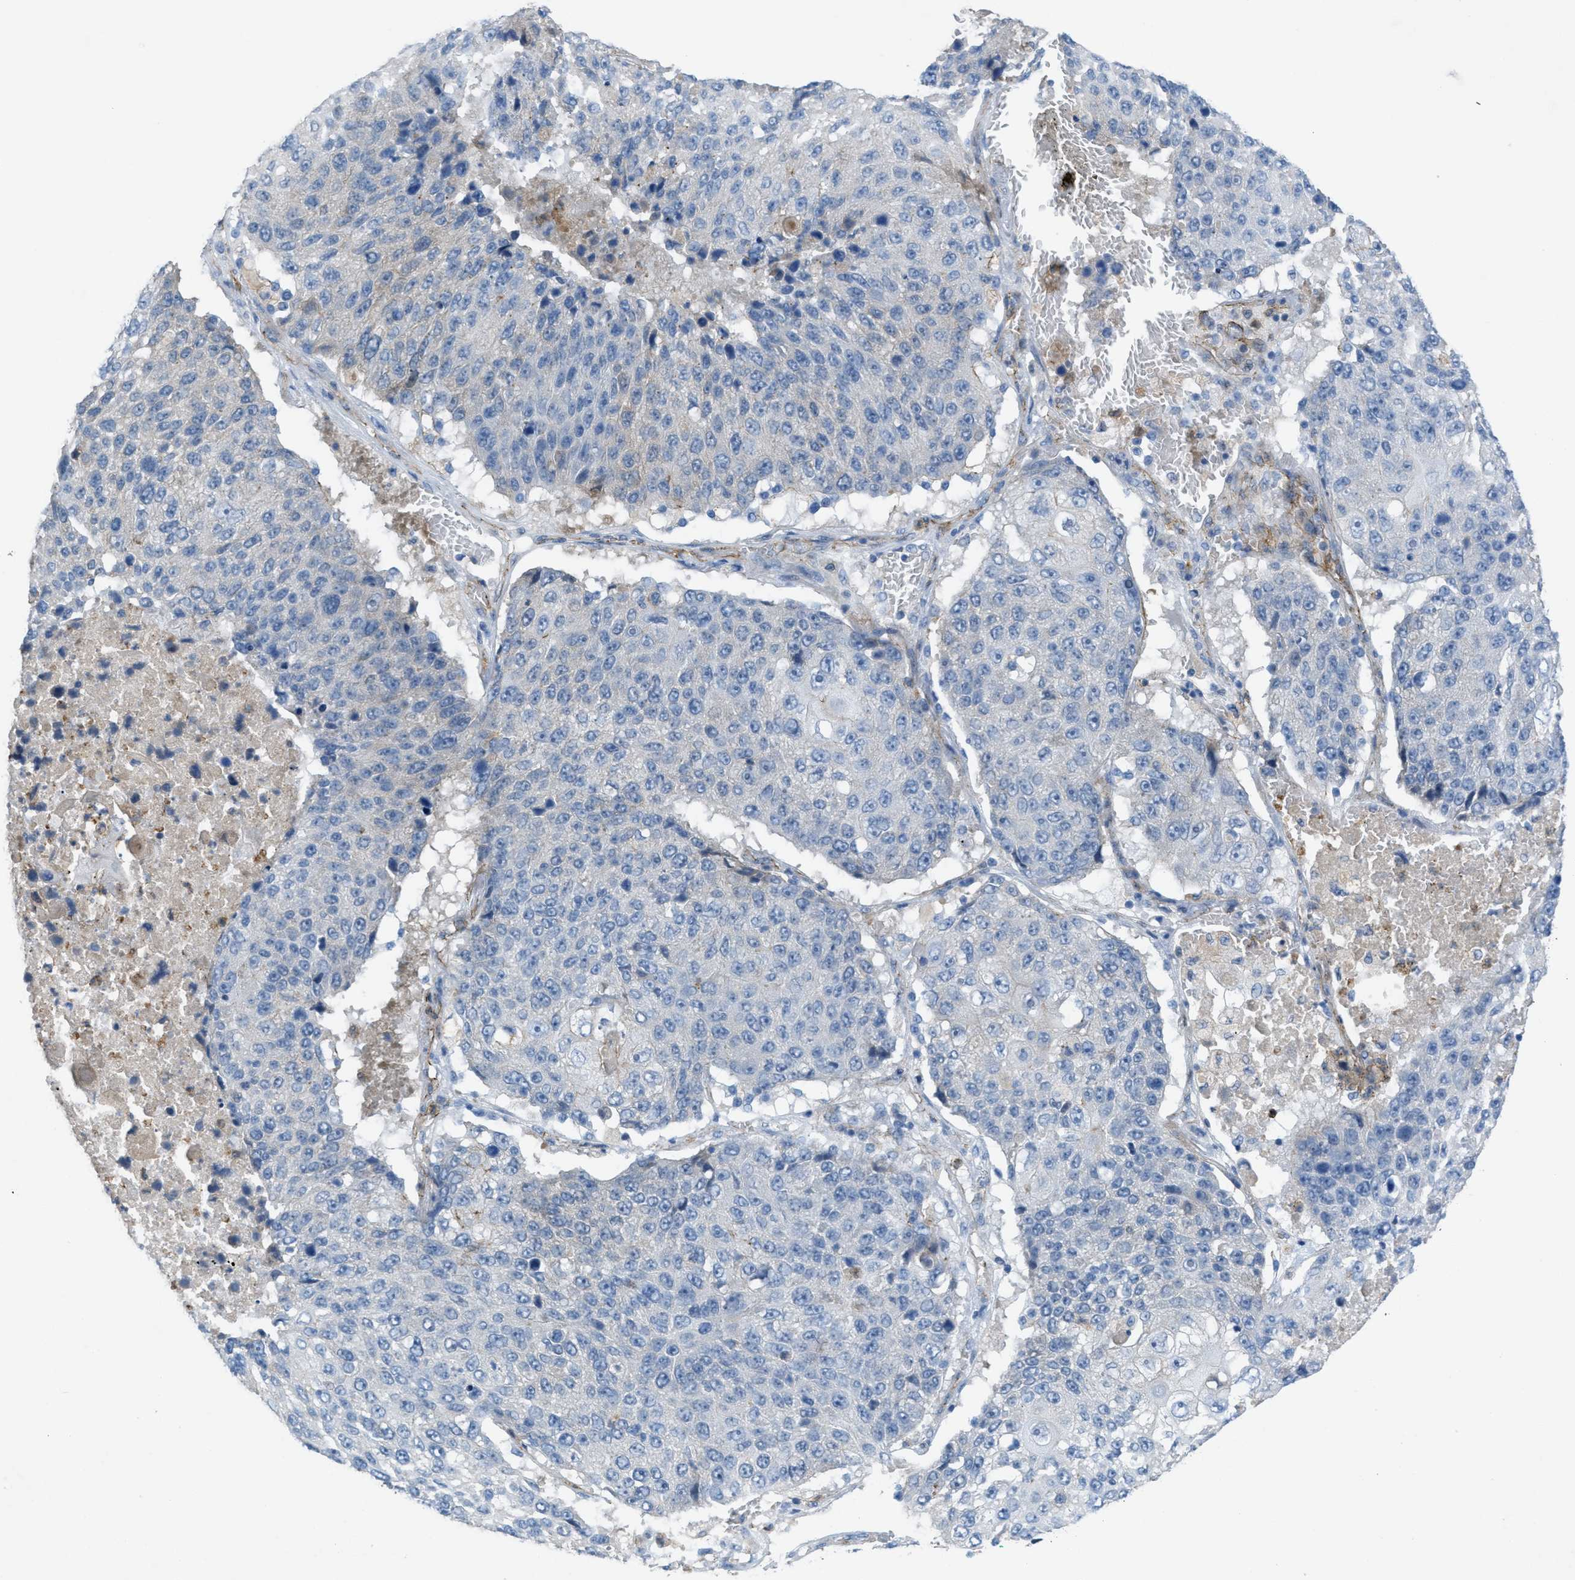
{"staining": {"intensity": "negative", "quantity": "none", "location": "none"}, "tissue": "lung cancer", "cell_type": "Tumor cells", "image_type": "cancer", "snomed": [{"axis": "morphology", "description": "Squamous cell carcinoma, NOS"}, {"axis": "topography", "description": "Lung"}], "caption": "Tumor cells show no significant positivity in lung squamous cell carcinoma.", "gene": "CRB3", "patient": {"sex": "male", "age": 61}}